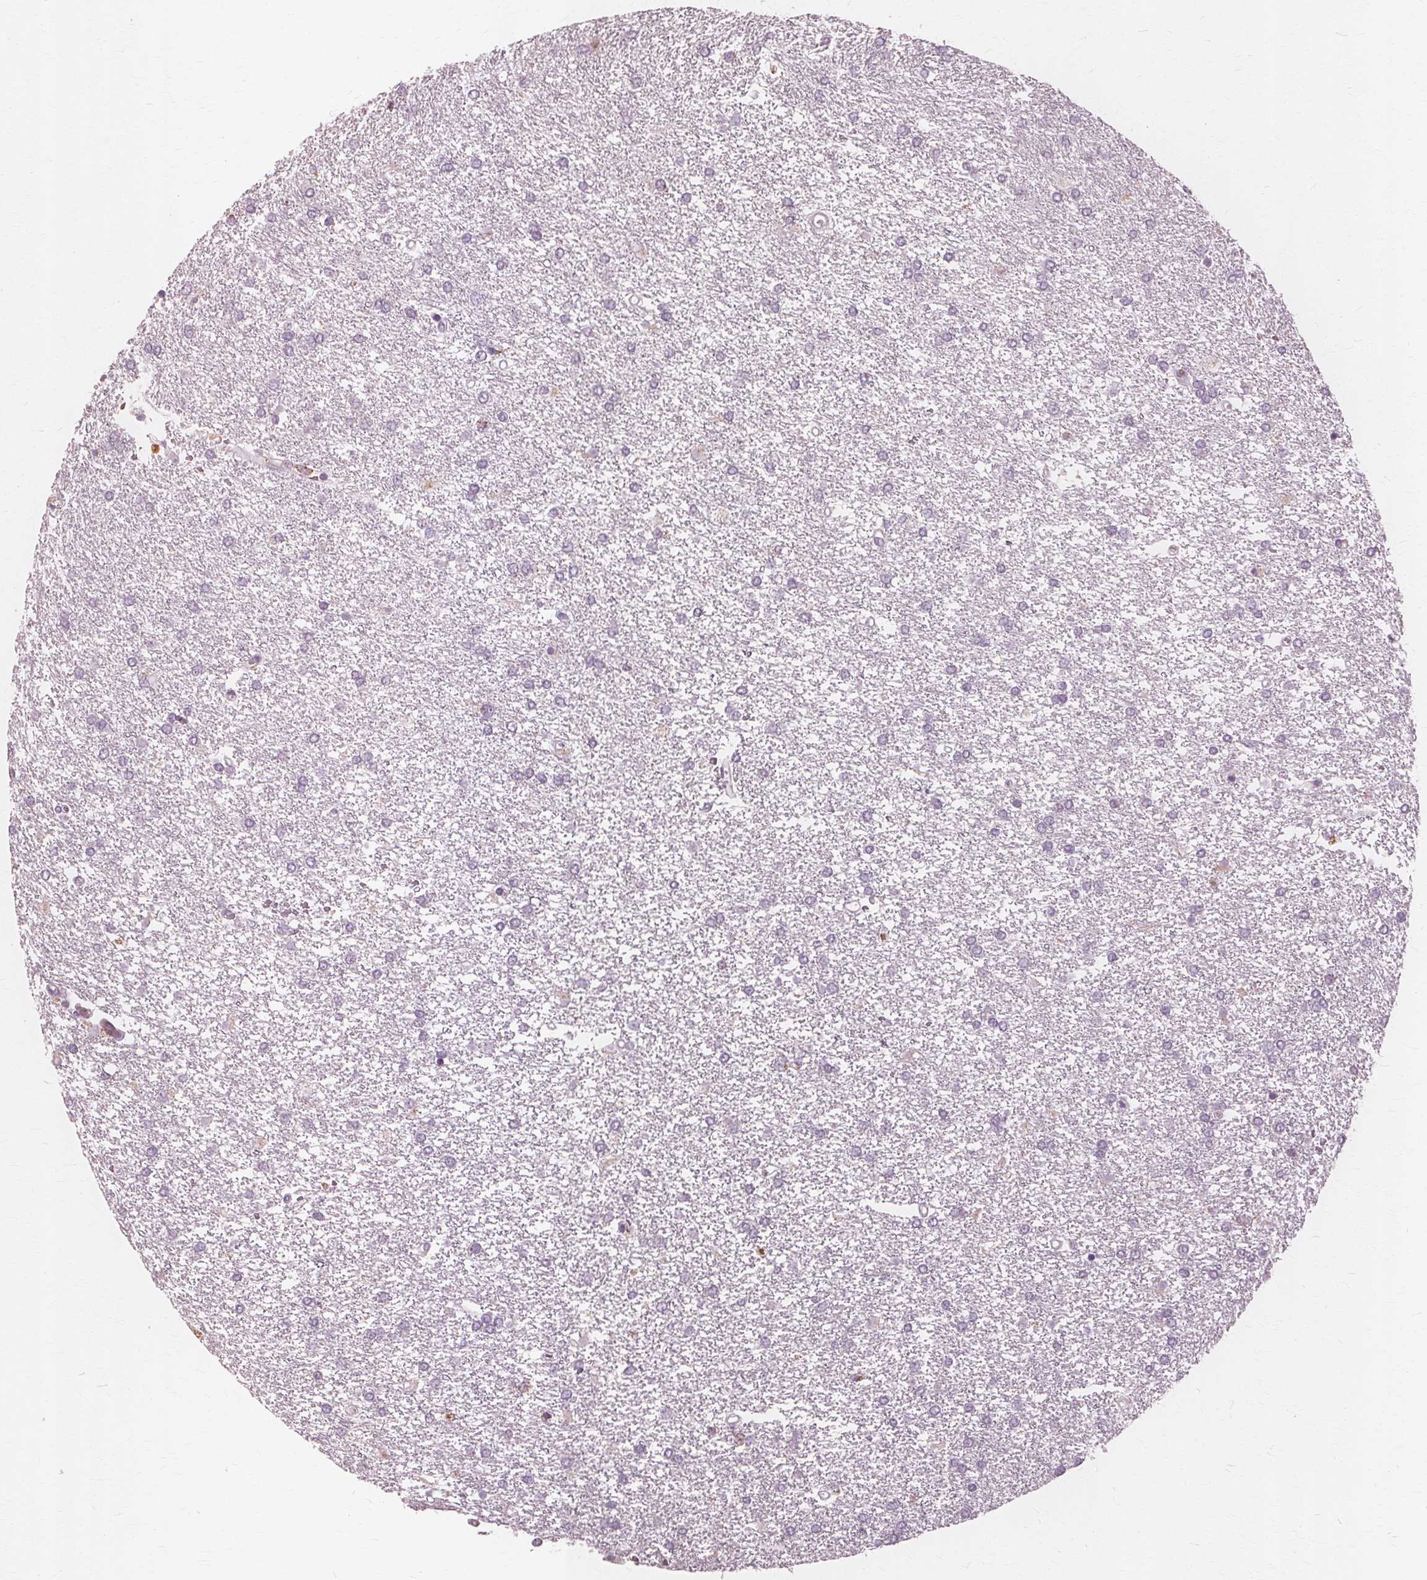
{"staining": {"intensity": "negative", "quantity": "none", "location": "none"}, "tissue": "glioma", "cell_type": "Tumor cells", "image_type": "cancer", "snomed": [{"axis": "morphology", "description": "Glioma, malignant, High grade"}, {"axis": "topography", "description": "Brain"}], "caption": "This is an IHC histopathology image of human glioma. There is no positivity in tumor cells.", "gene": "DNASE2", "patient": {"sex": "female", "age": 61}}